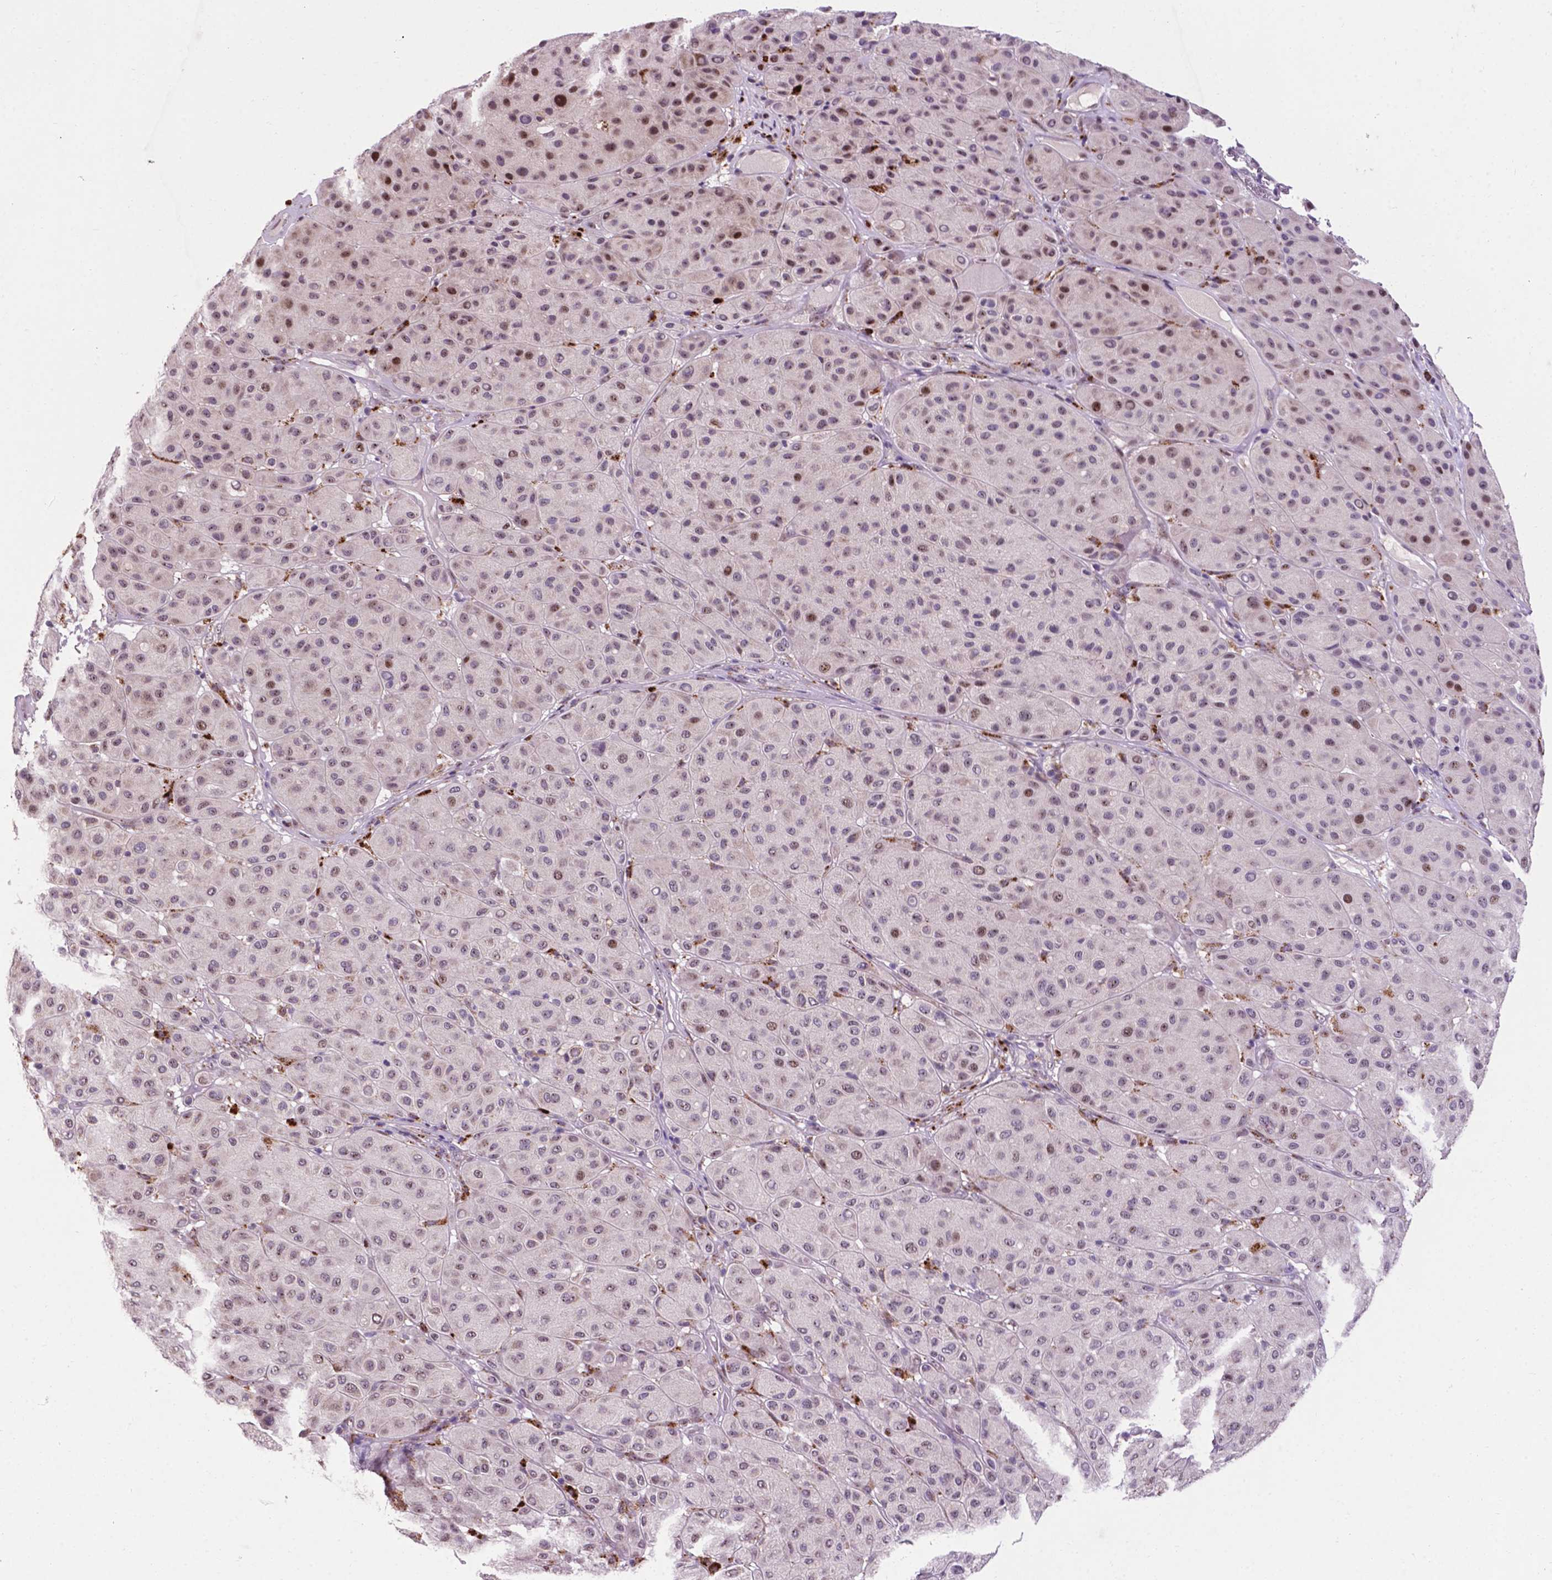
{"staining": {"intensity": "moderate", "quantity": "25%-75%", "location": "nuclear"}, "tissue": "melanoma", "cell_type": "Tumor cells", "image_type": "cancer", "snomed": [{"axis": "morphology", "description": "Malignant melanoma, Metastatic site"}, {"axis": "topography", "description": "Smooth muscle"}], "caption": "Melanoma tissue demonstrates moderate nuclear expression in approximately 25%-75% of tumor cells, visualized by immunohistochemistry.", "gene": "SMAD3", "patient": {"sex": "male", "age": 41}}